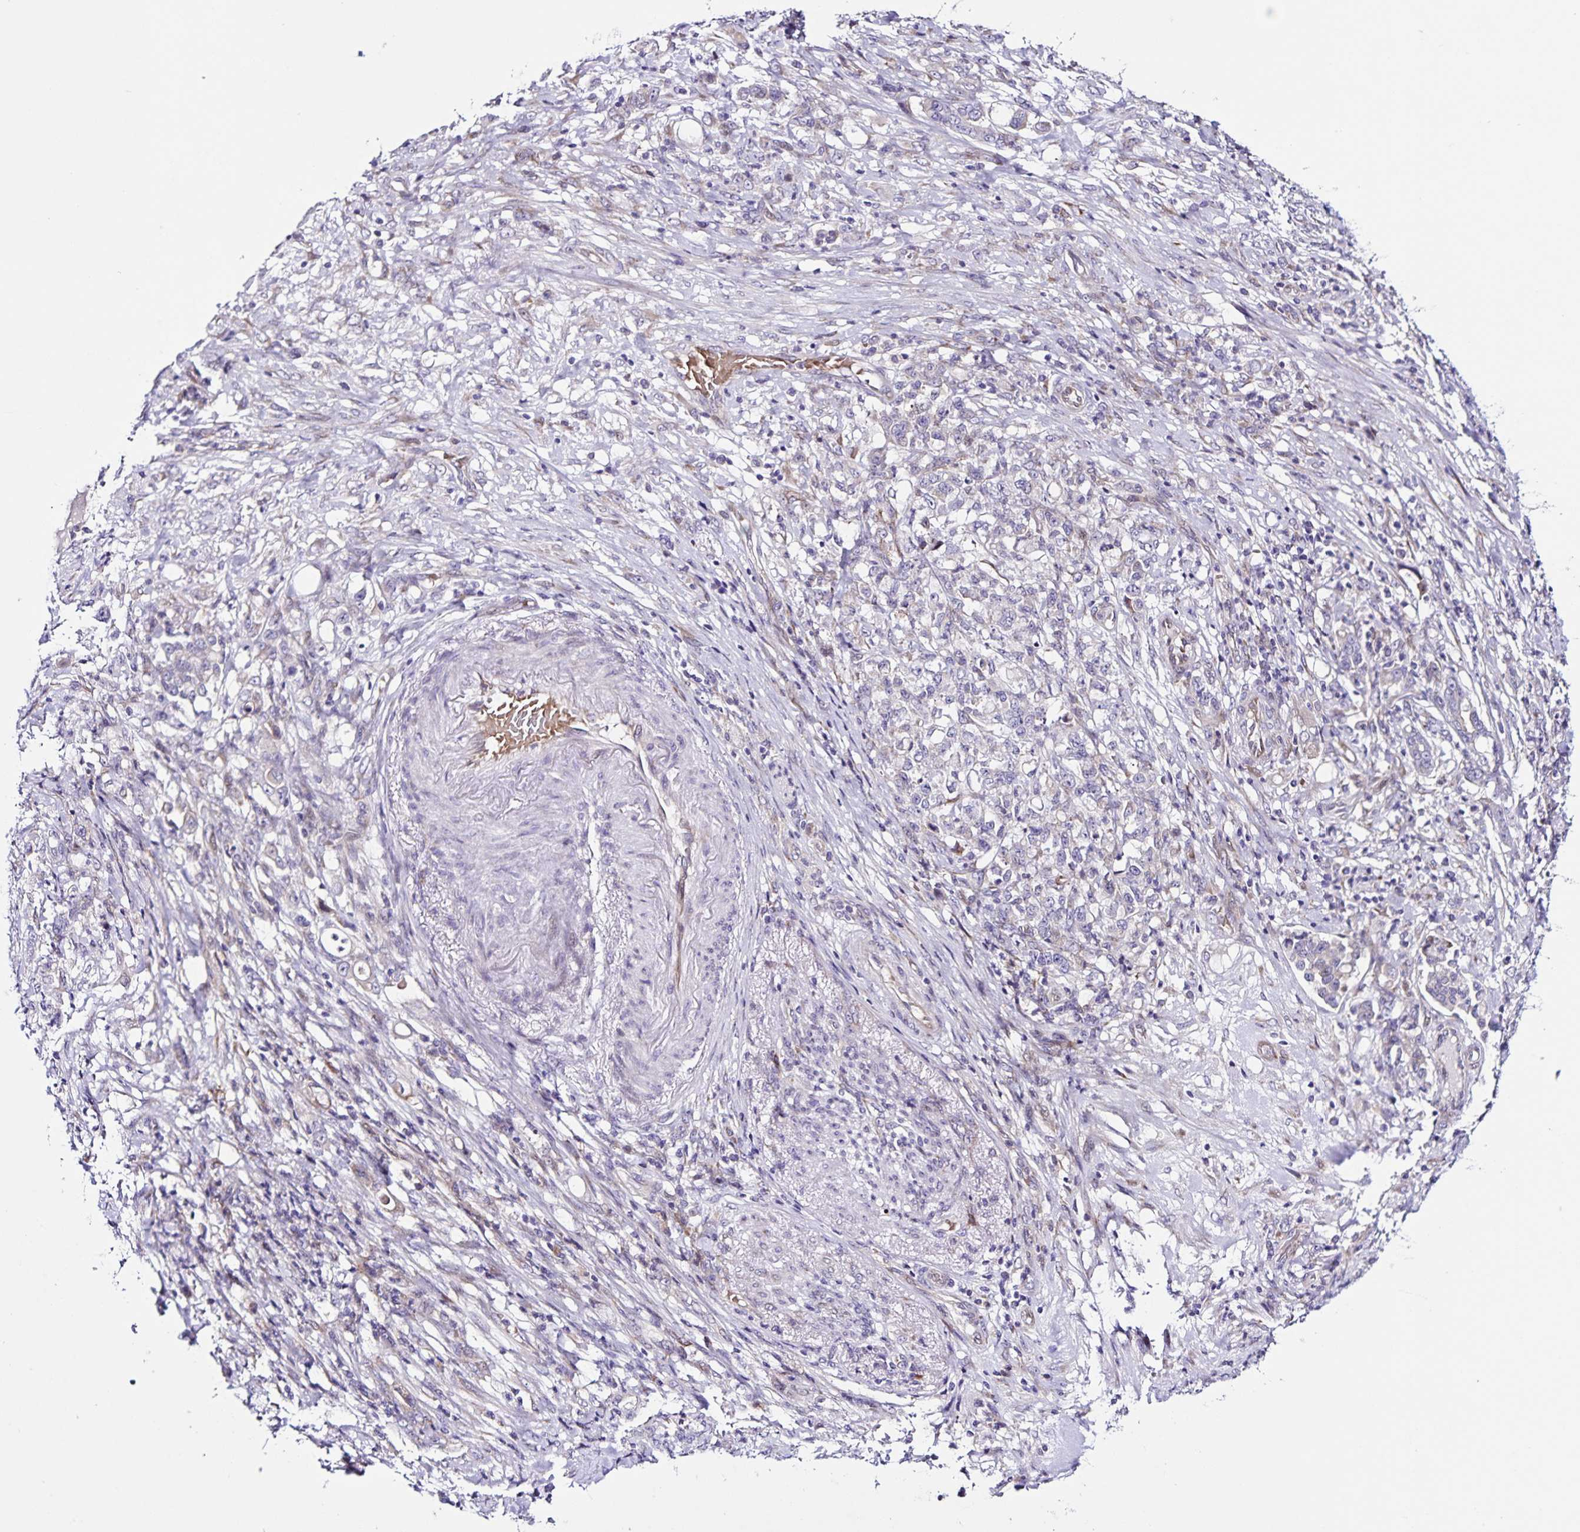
{"staining": {"intensity": "negative", "quantity": "none", "location": "none"}, "tissue": "stomach cancer", "cell_type": "Tumor cells", "image_type": "cancer", "snomed": [{"axis": "morphology", "description": "Adenocarcinoma, NOS"}, {"axis": "topography", "description": "Stomach"}], "caption": "An image of human adenocarcinoma (stomach) is negative for staining in tumor cells.", "gene": "RNFT2", "patient": {"sex": "female", "age": 79}}